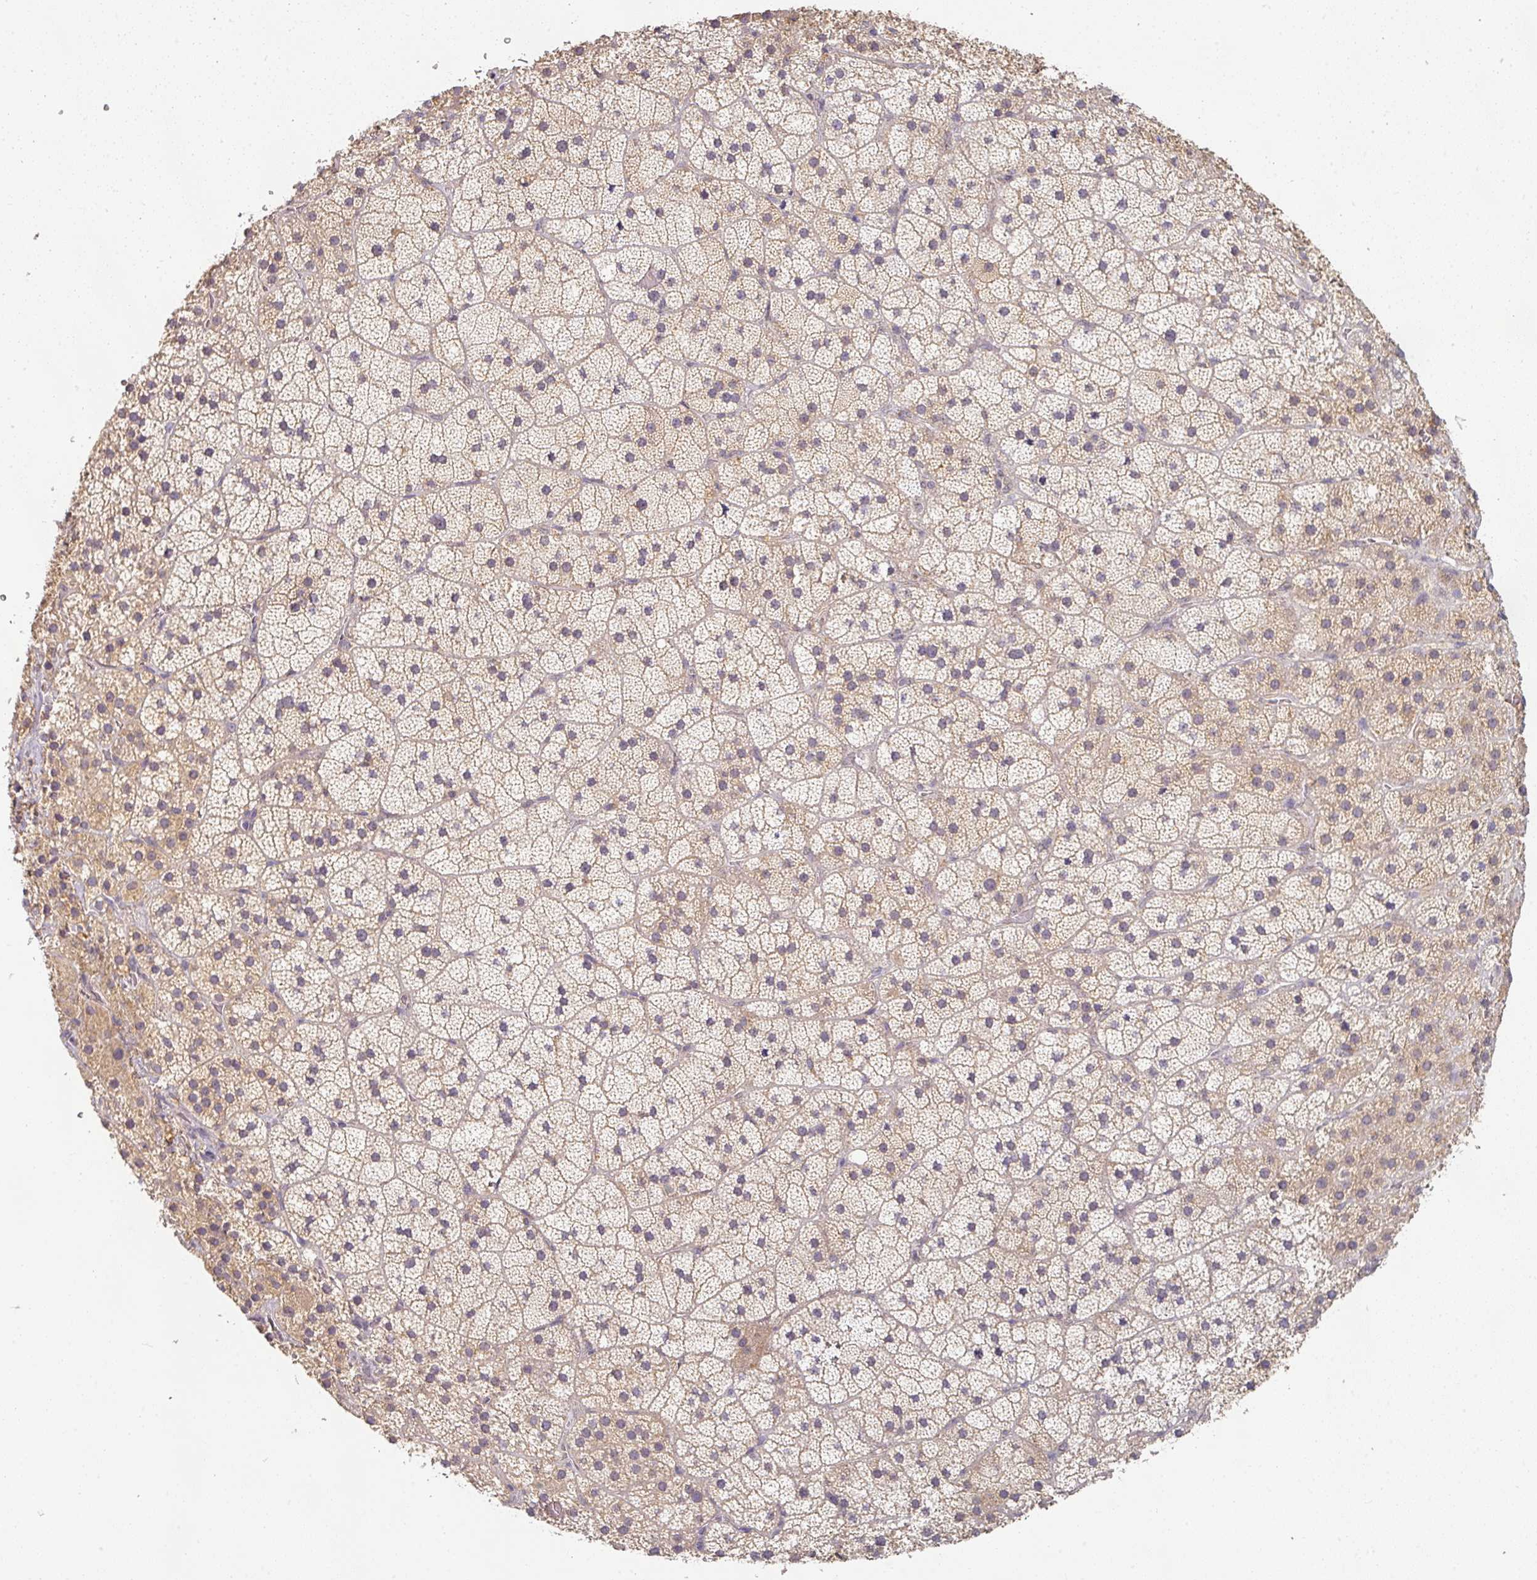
{"staining": {"intensity": "weak", "quantity": ">75%", "location": "cytoplasmic/membranous"}, "tissue": "adrenal gland", "cell_type": "Glandular cells", "image_type": "normal", "snomed": [{"axis": "morphology", "description": "Normal tissue, NOS"}, {"axis": "topography", "description": "Adrenal gland"}], "caption": "A low amount of weak cytoplasmic/membranous staining is present in approximately >75% of glandular cells in unremarkable adrenal gland. (Stains: DAB in brown, nuclei in blue, Microscopy: brightfield microscopy at high magnification).", "gene": "EXTL3", "patient": {"sex": "male", "age": 57}}